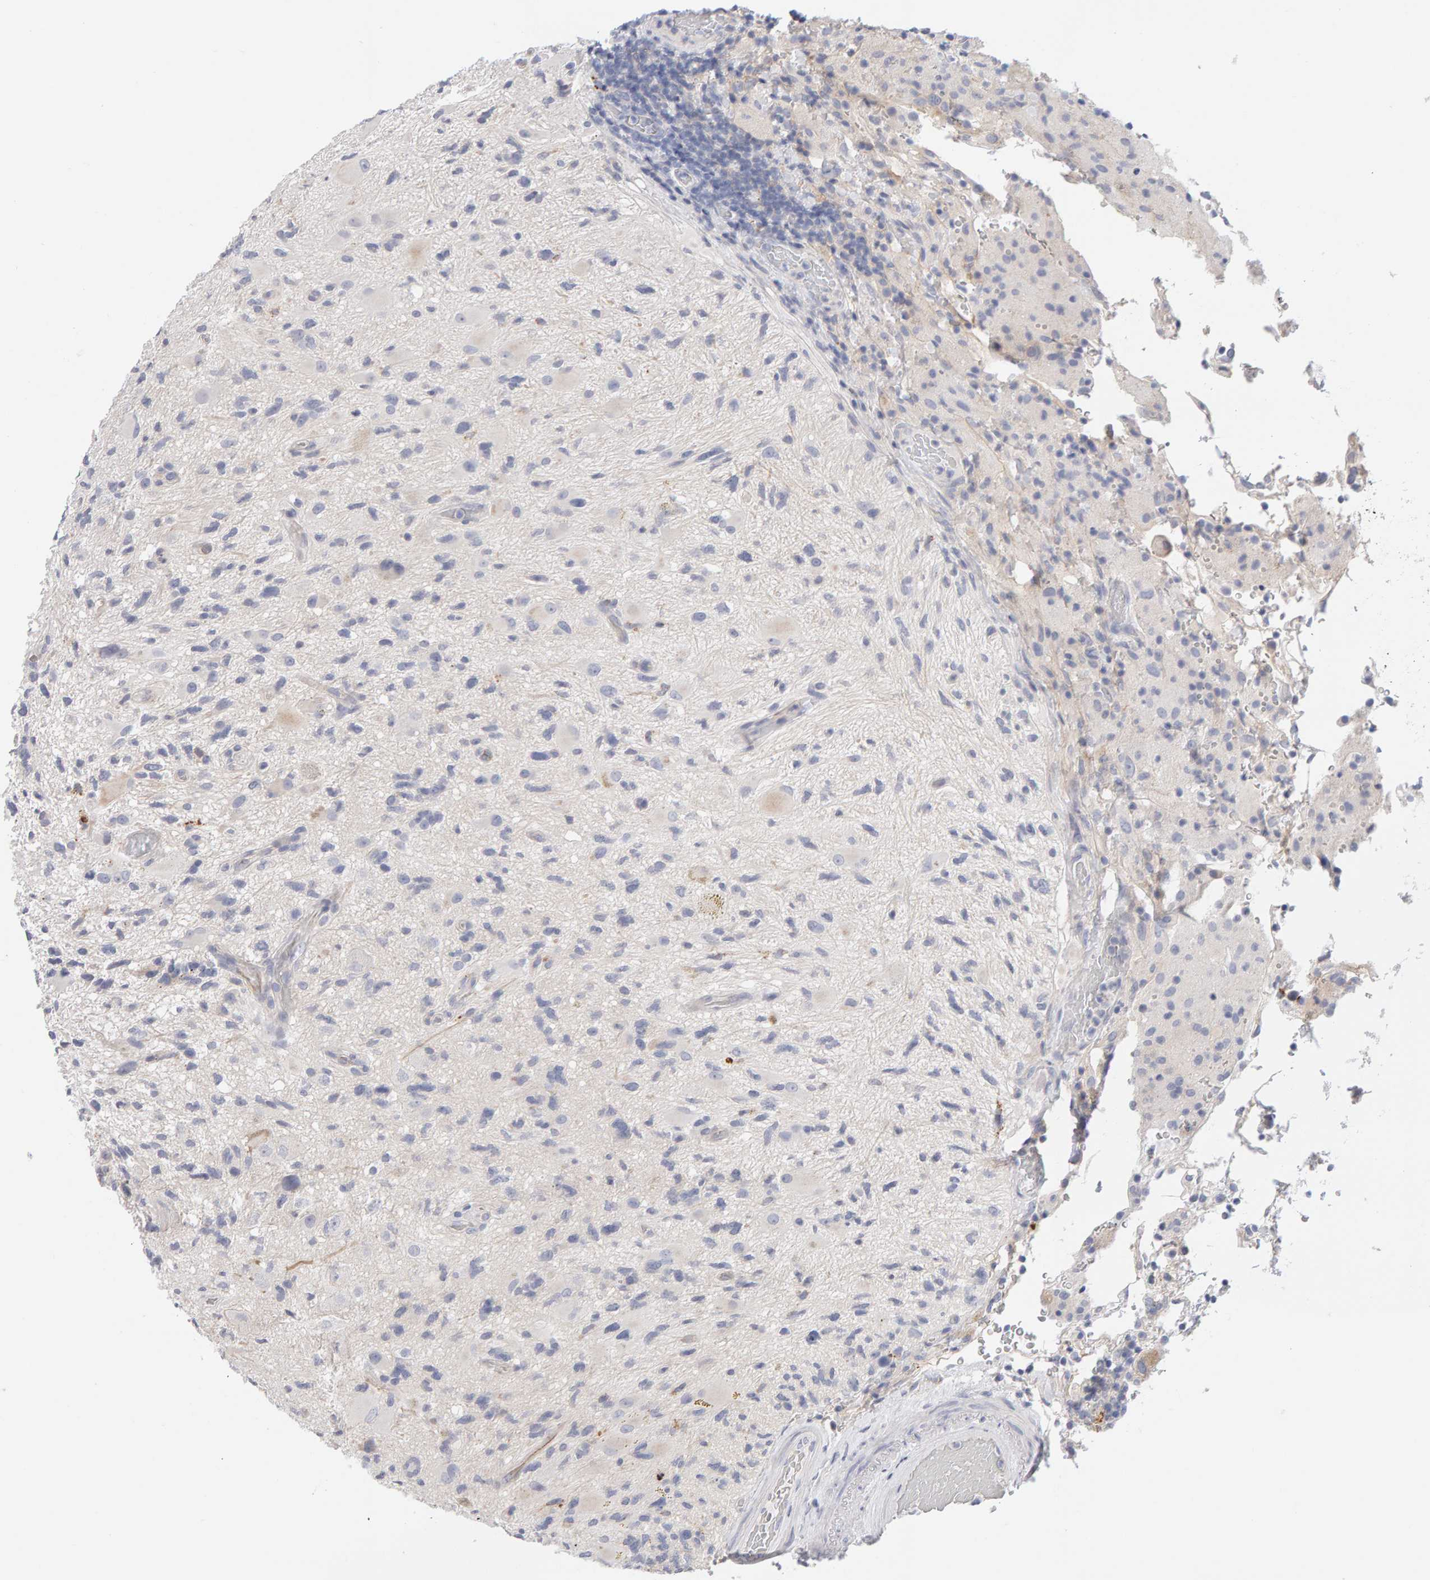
{"staining": {"intensity": "negative", "quantity": "none", "location": "none"}, "tissue": "glioma", "cell_type": "Tumor cells", "image_type": "cancer", "snomed": [{"axis": "morphology", "description": "Glioma, malignant, High grade"}, {"axis": "topography", "description": "Brain"}], "caption": "IHC of glioma reveals no positivity in tumor cells. The staining was performed using DAB (3,3'-diaminobenzidine) to visualize the protein expression in brown, while the nuclei were stained in blue with hematoxylin (Magnification: 20x).", "gene": "METRNL", "patient": {"sex": "male", "age": 33}}